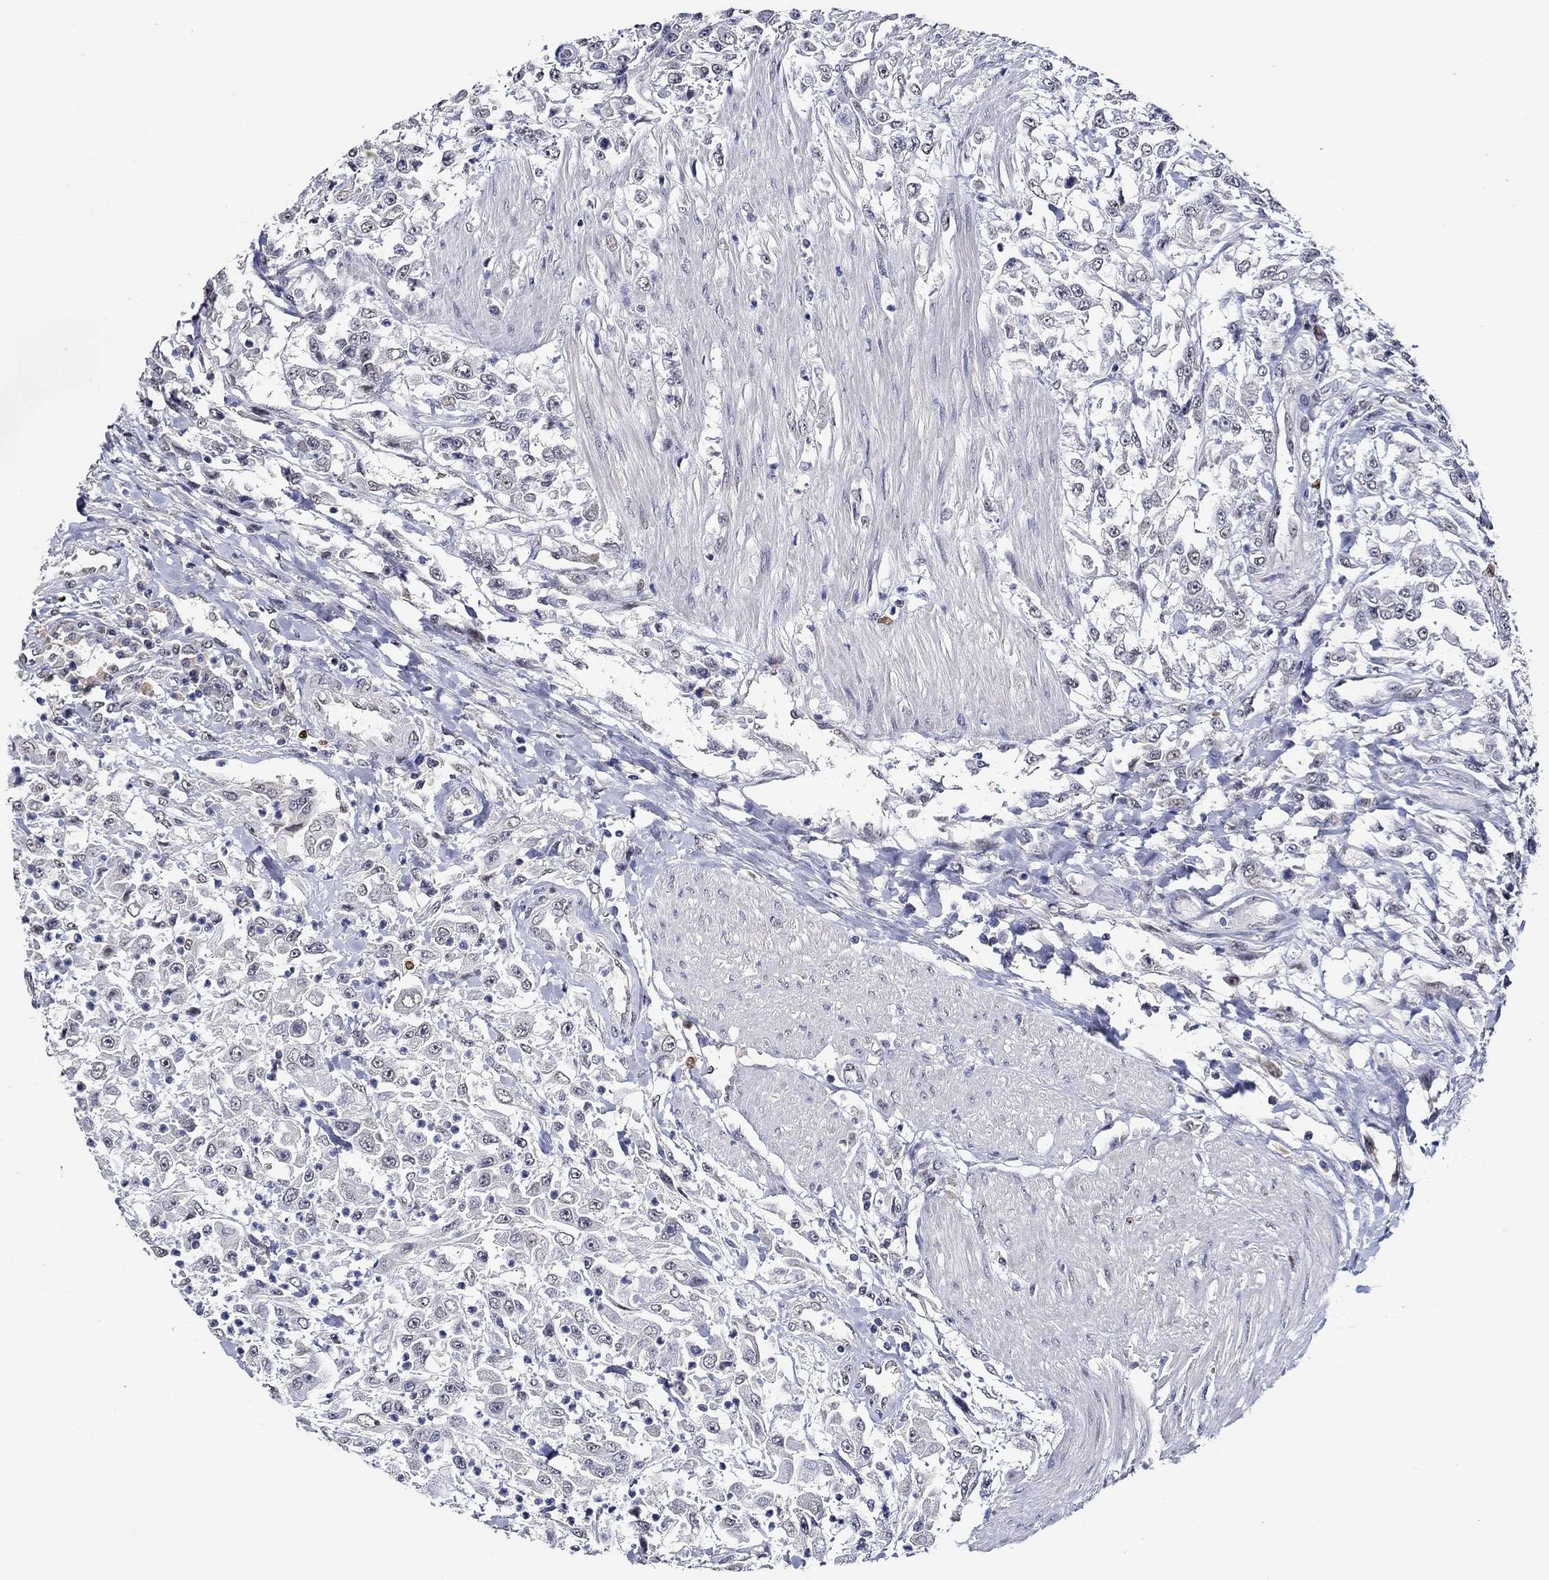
{"staining": {"intensity": "negative", "quantity": "none", "location": "none"}, "tissue": "urothelial cancer", "cell_type": "Tumor cells", "image_type": "cancer", "snomed": [{"axis": "morphology", "description": "Urothelial carcinoma, High grade"}, {"axis": "topography", "description": "Urinary bladder"}], "caption": "IHC histopathology image of neoplastic tissue: human high-grade urothelial carcinoma stained with DAB exhibits no significant protein positivity in tumor cells.", "gene": "GATA2", "patient": {"sex": "male", "age": 46}}